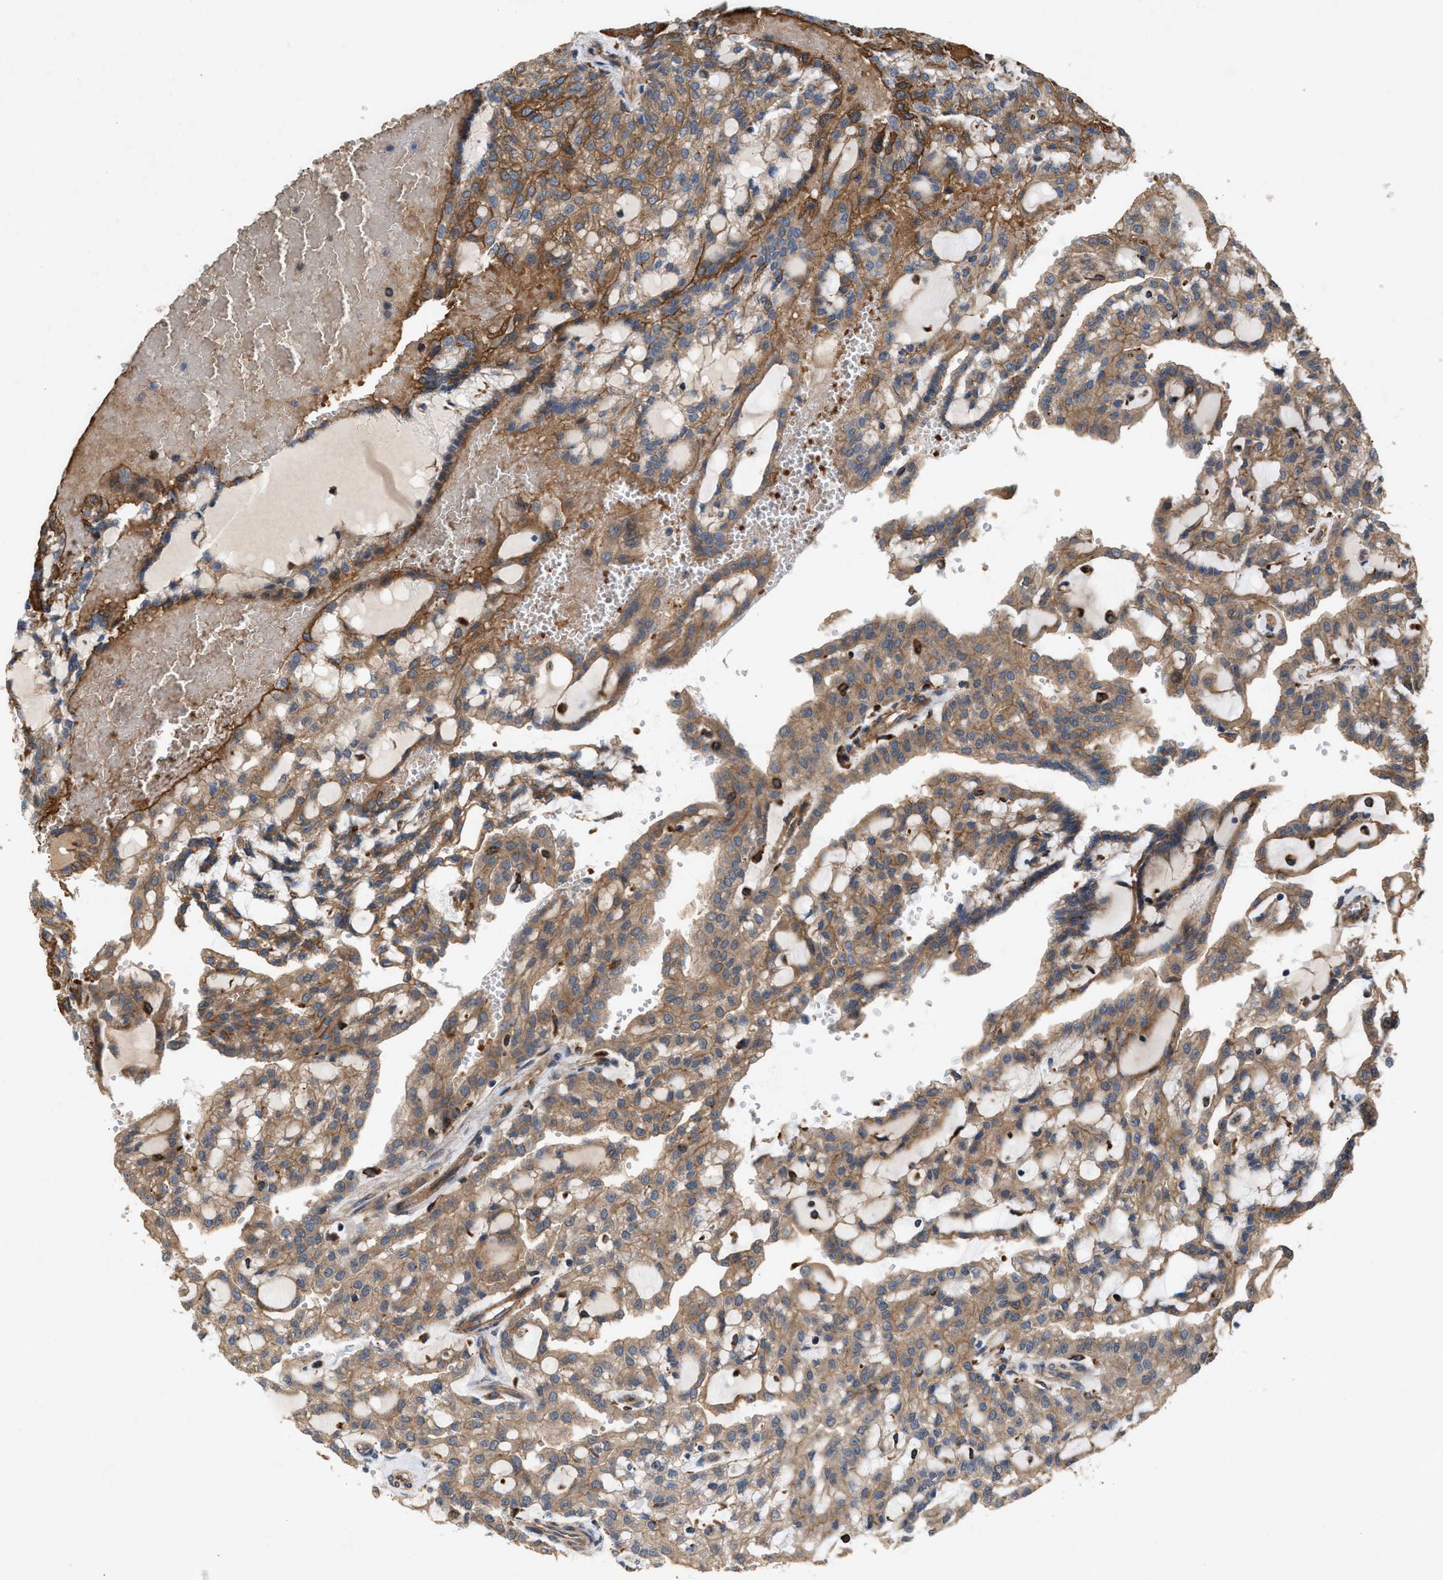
{"staining": {"intensity": "moderate", "quantity": ">75%", "location": "cytoplasmic/membranous"}, "tissue": "renal cancer", "cell_type": "Tumor cells", "image_type": "cancer", "snomed": [{"axis": "morphology", "description": "Adenocarcinoma, NOS"}, {"axis": "topography", "description": "Kidney"}], "caption": "The immunohistochemical stain shows moderate cytoplasmic/membranous positivity in tumor cells of renal cancer tissue.", "gene": "GCC1", "patient": {"sex": "male", "age": 63}}